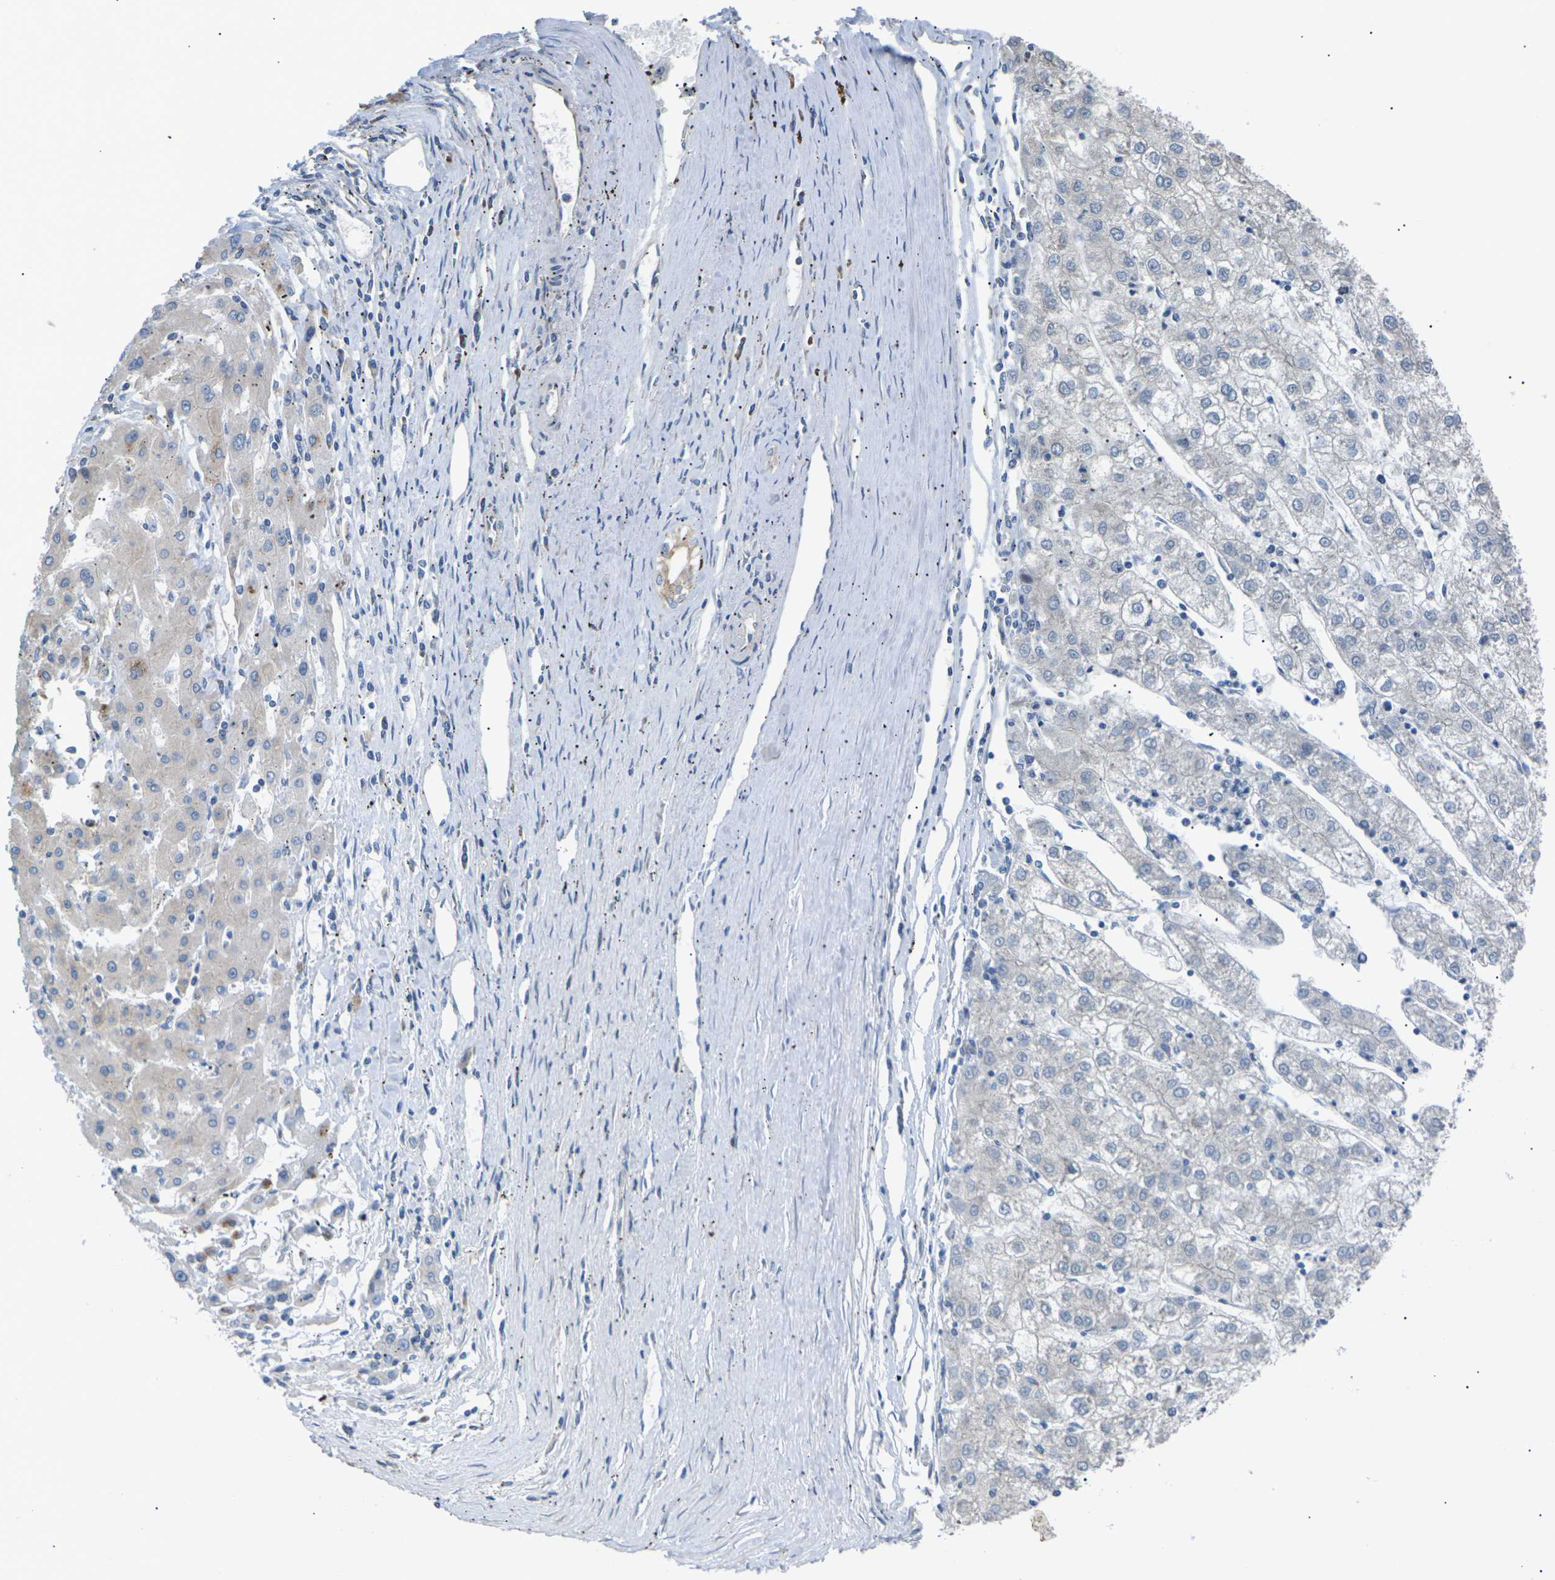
{"staining": {"intensity": "negative", "quantity": "none", "location": "none"}, "tissue": "liver cancer", "cell_type": "Tumor cells", "image_type": "cancer", "snomed": [{"axis": "morphology", "description": "Carcinoma, Hepatocellular, NOS"}, {"axis": "topography", "description": "Liver"}], "caption": "Immunohistochemistry of liver hepatocellular carcinoma displays no staining in tumor cells.", "gene": "KLHDC8B", "patient": {"sex": "male", "age": 72}}